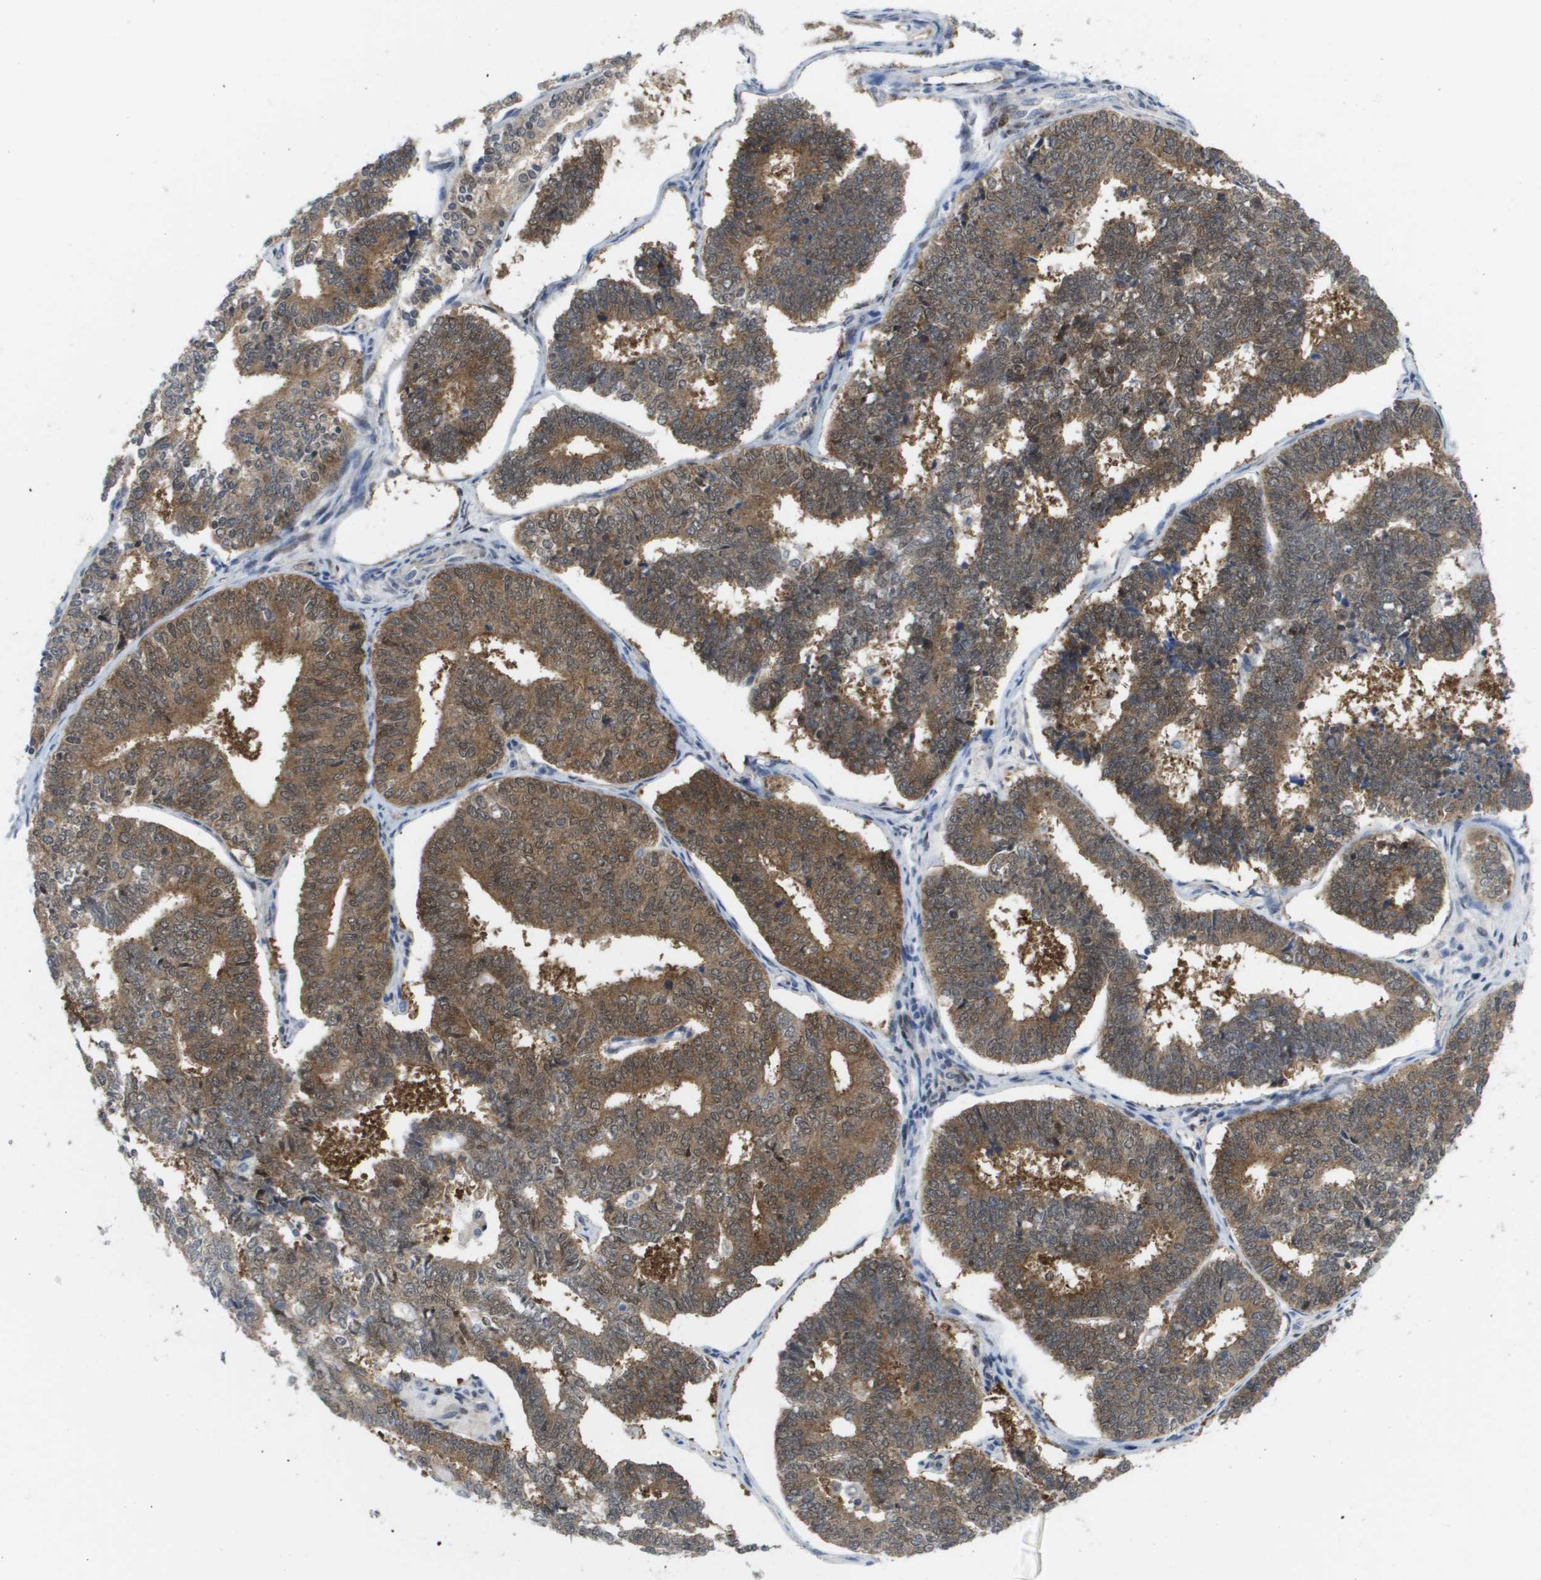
{"staining": {"intensity": "moderate", "quantity": ">75%", "location": "cytoplasmic/membranous"}, "tissue": "endometrial cancer", "cell_type": "Tumor cells", "image_type": "cancer", "snomed": [{"axis": "morphology", "description": "Adenocarcinoma, NOS"}, {"axis": "topography", "description": "Endometrium"}], "caption": "Moderate cytoplasmic/membranous protein positivity is identified in about >75% of tumor cells in adenocarcinoma (endometrial).", "gene": "FKBP4", "patient": {"sex": "female", "age": 70}}